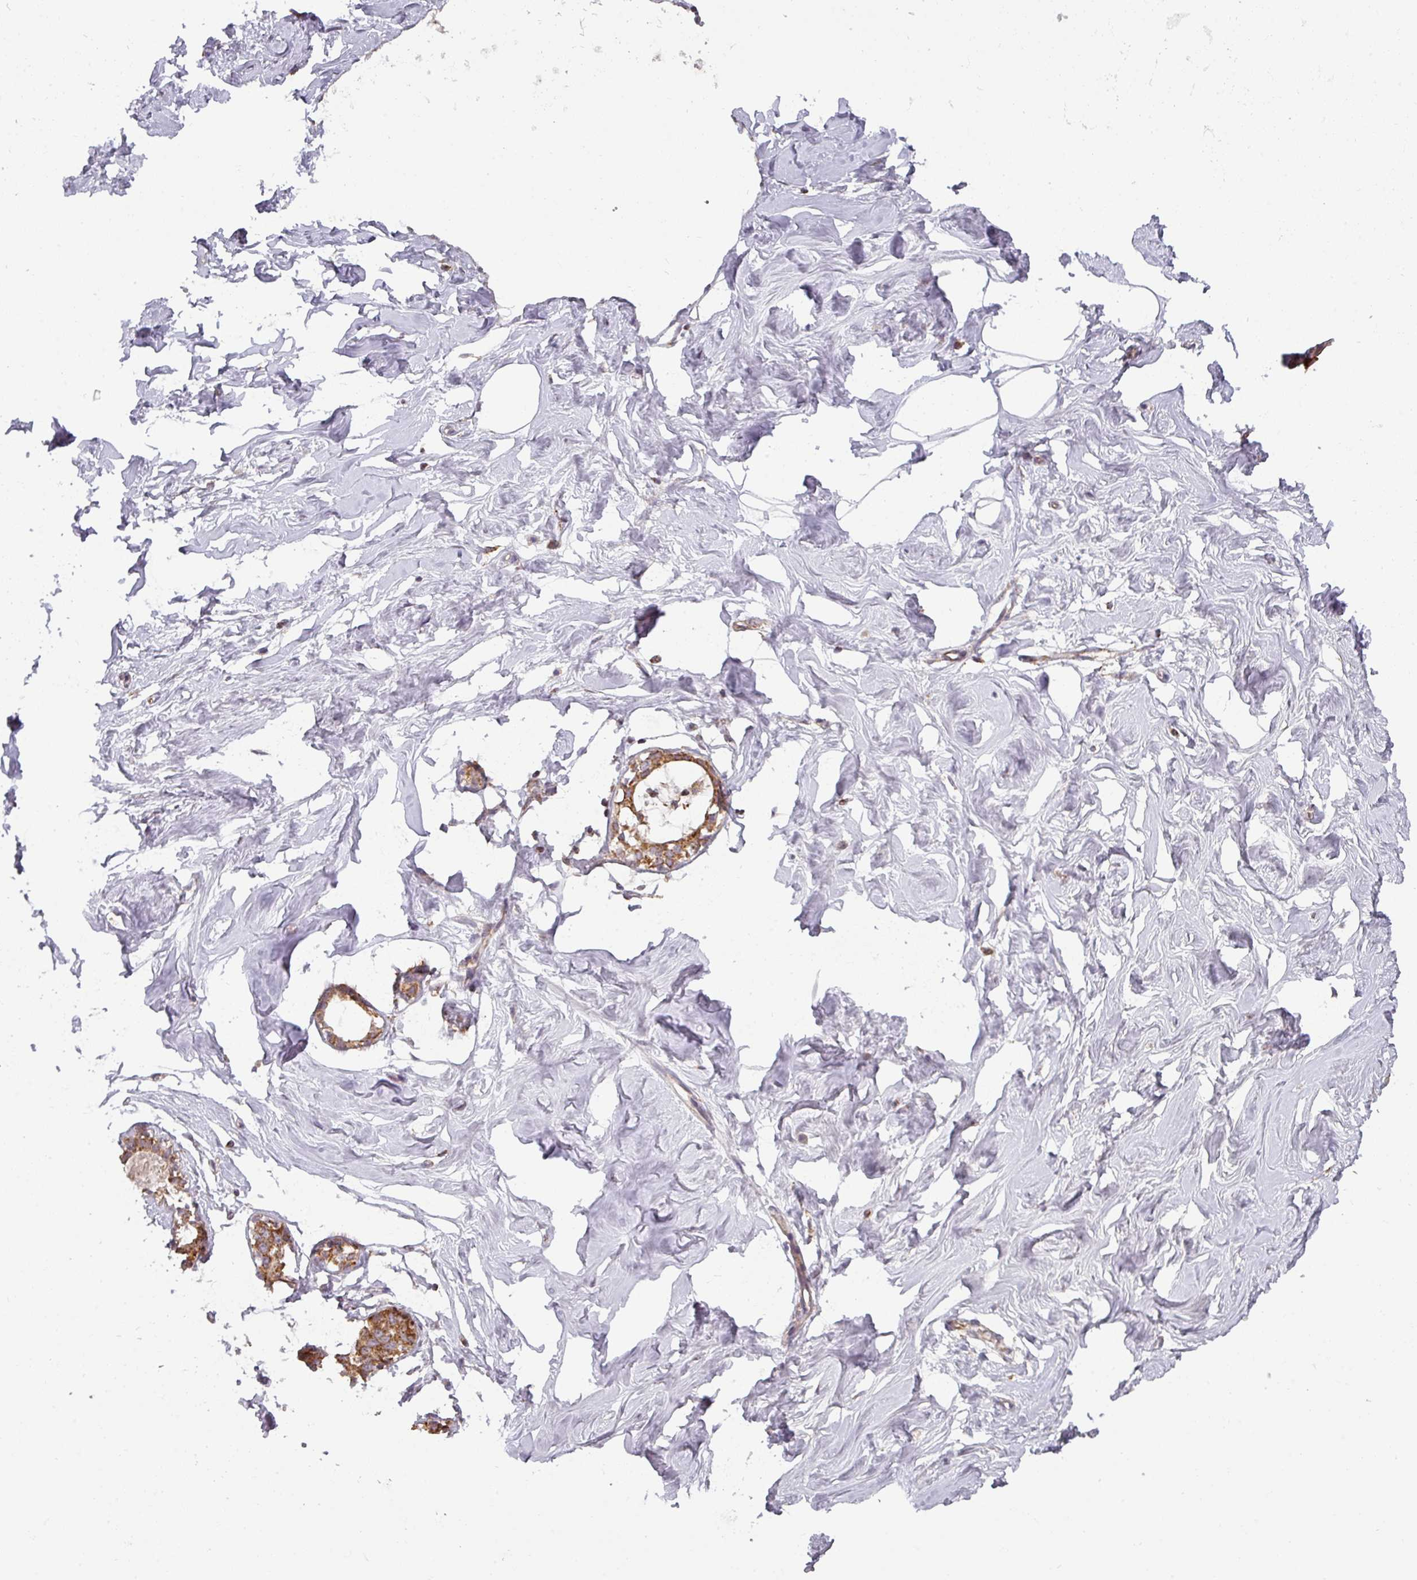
{"staining": {"intensity": "negative", "quantity": "none", "location": "none"}, "tissue": "breast", "cell_type": "Adipocytes", "image_type": "normal", "snomed": [{"axis": "morphology", "description": "Normal tissue, NOS"}, {"axis": "morphology", "description": "Adenoma, NOS"}, {"axis": "topography", "description": "Breast"}], "caption": "Adipocytes are negative for protein expression in unremarkable human breast. The staining is performed using DAB brown chromogen with nuclei counter-stained in using hematoxylin.", "gene": "MRPS16", "patient": {"sex": "female", "age": 23}}